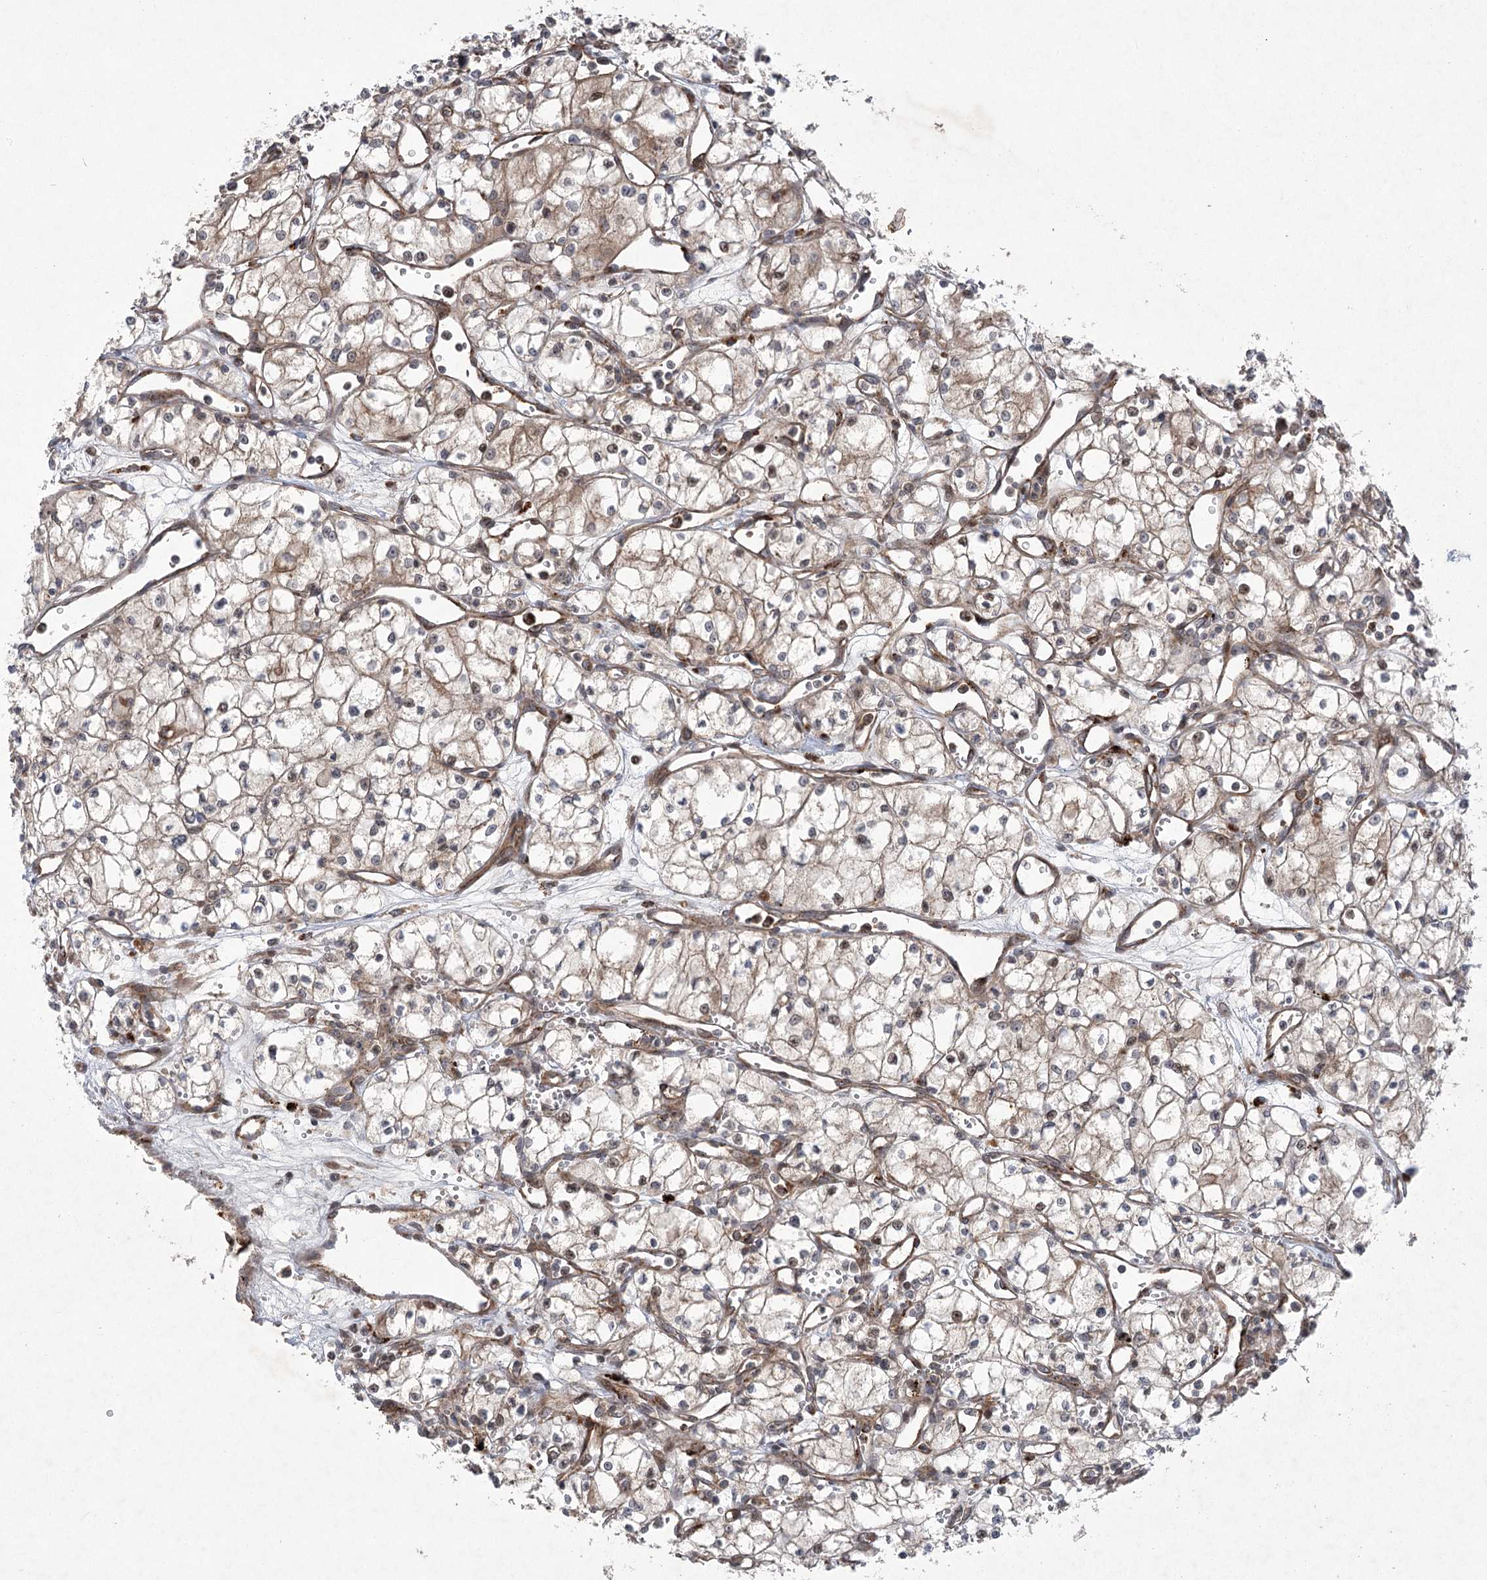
{"staining": {"intensity": "weak", "quantity": "25%-75%", "location": "cytoplasmic/membranous"}, "tissue": "renal cancer", "cell_type": "Tumor cells", "image_type": "cancer", "snomed": [{"axis": "morphology", "description": "Adenocarcinoma, NOS"}, {"axis": "topography", "description": "Kidney"}], "caption": "Immunohistochemical staining of human renal cancer (adenocarcinoma) displays low levels of weak cytoplasmic/membranous positivity in approximately 25%-75% of tumor cells.", "gene": "METTL24", "patient": {"sex": "male", "age": 59}}